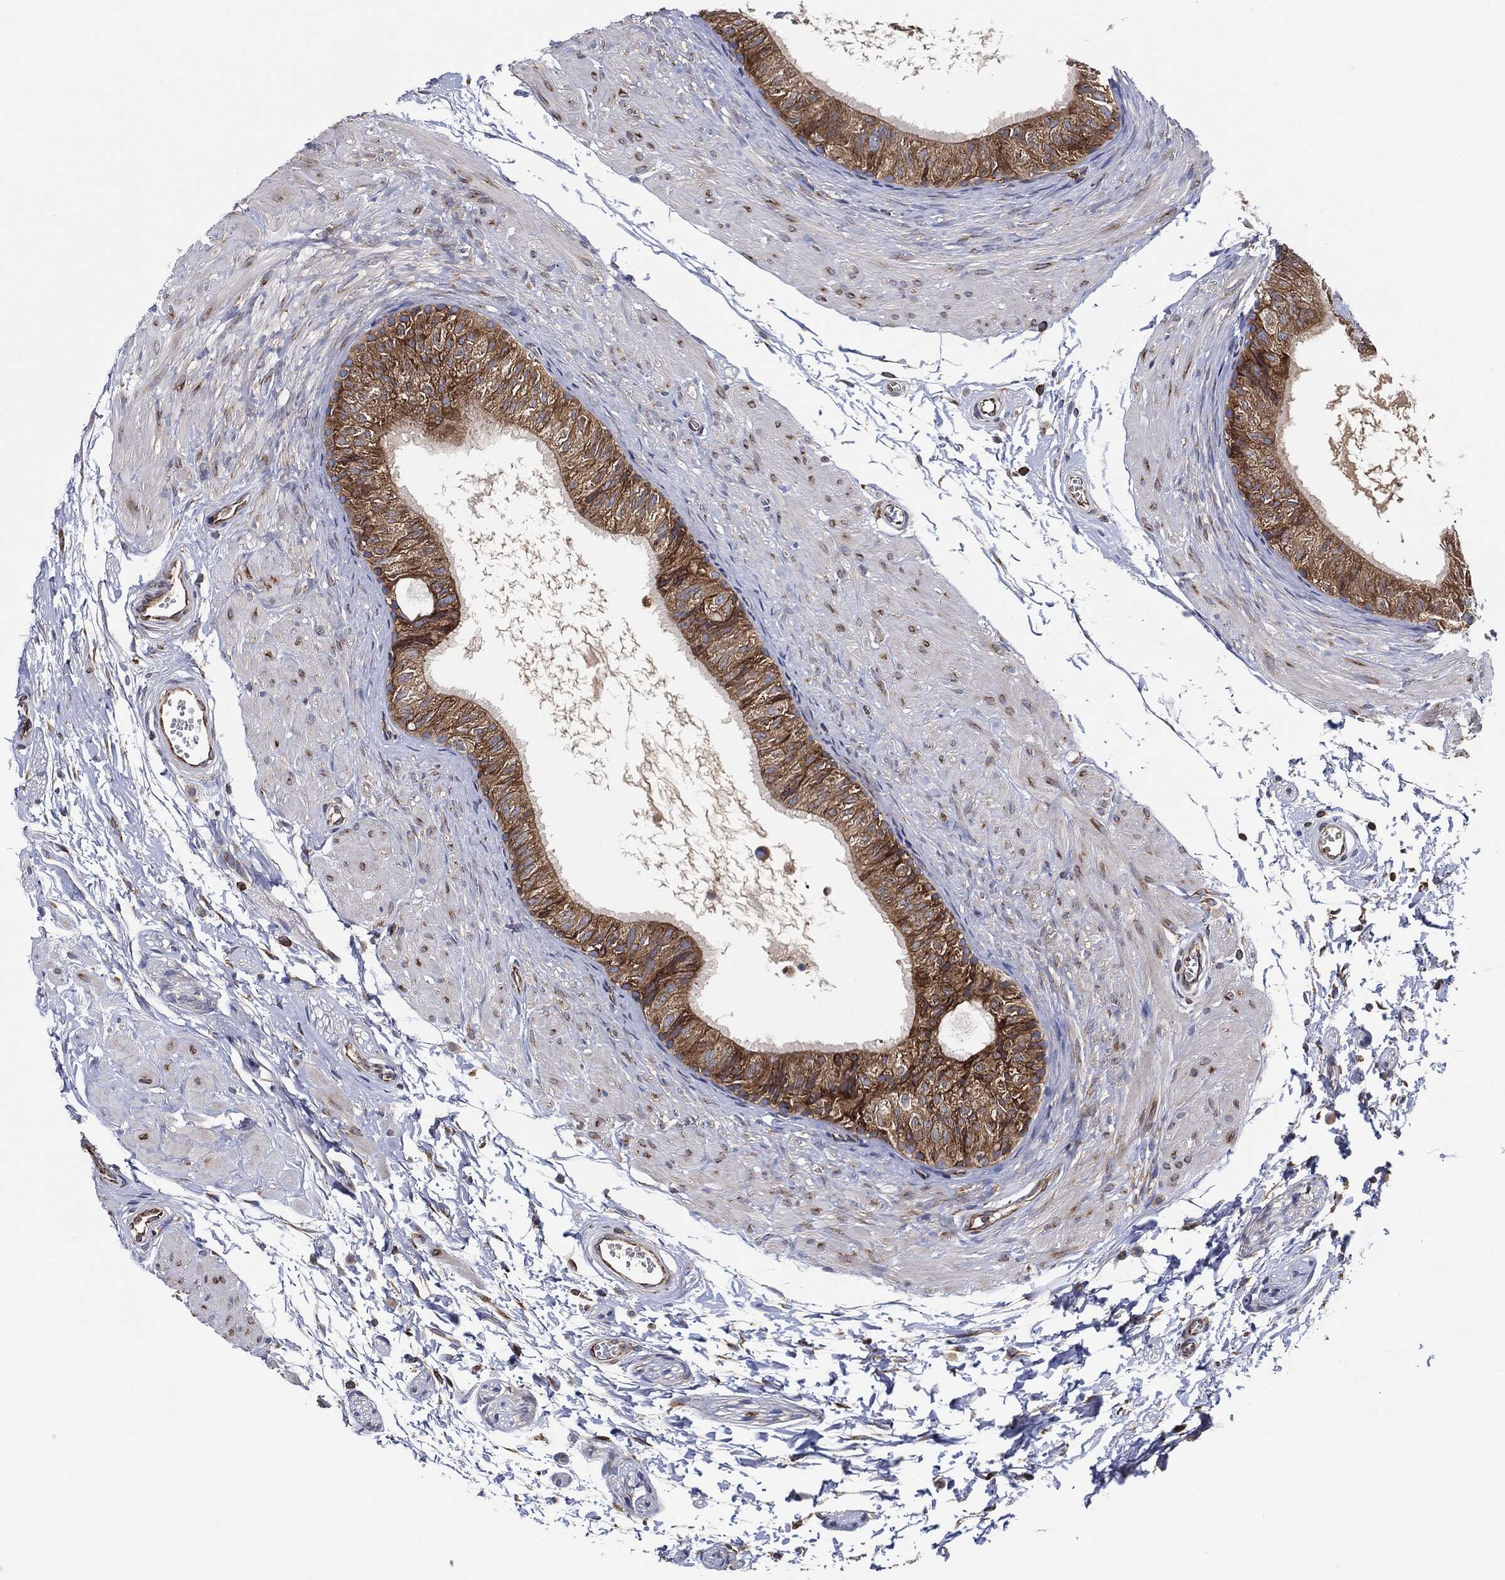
{"staining": {"intensity": "moderate", "quantity": ">75%", "location": "cytoplasmic/membranous"}, "tissue": "epididymis", "cell_type": "Glandular cells", "image_type": "normal", "snomed": [{"axis": "morphology", "description": "Normal tissue, NOS"}, {"axis": "topography", "description": "Epididymis"}], "caption": "DAB (3,3'-diaminobenzidine) immunohistochemical staining of unremarkable epididymis demonstrates moderate cytoplasmic/membranous protein staining in approximately >75% of glandular cells.", "gene": "EIF2S2", "patient": {"sex": "male", "age": 22}}